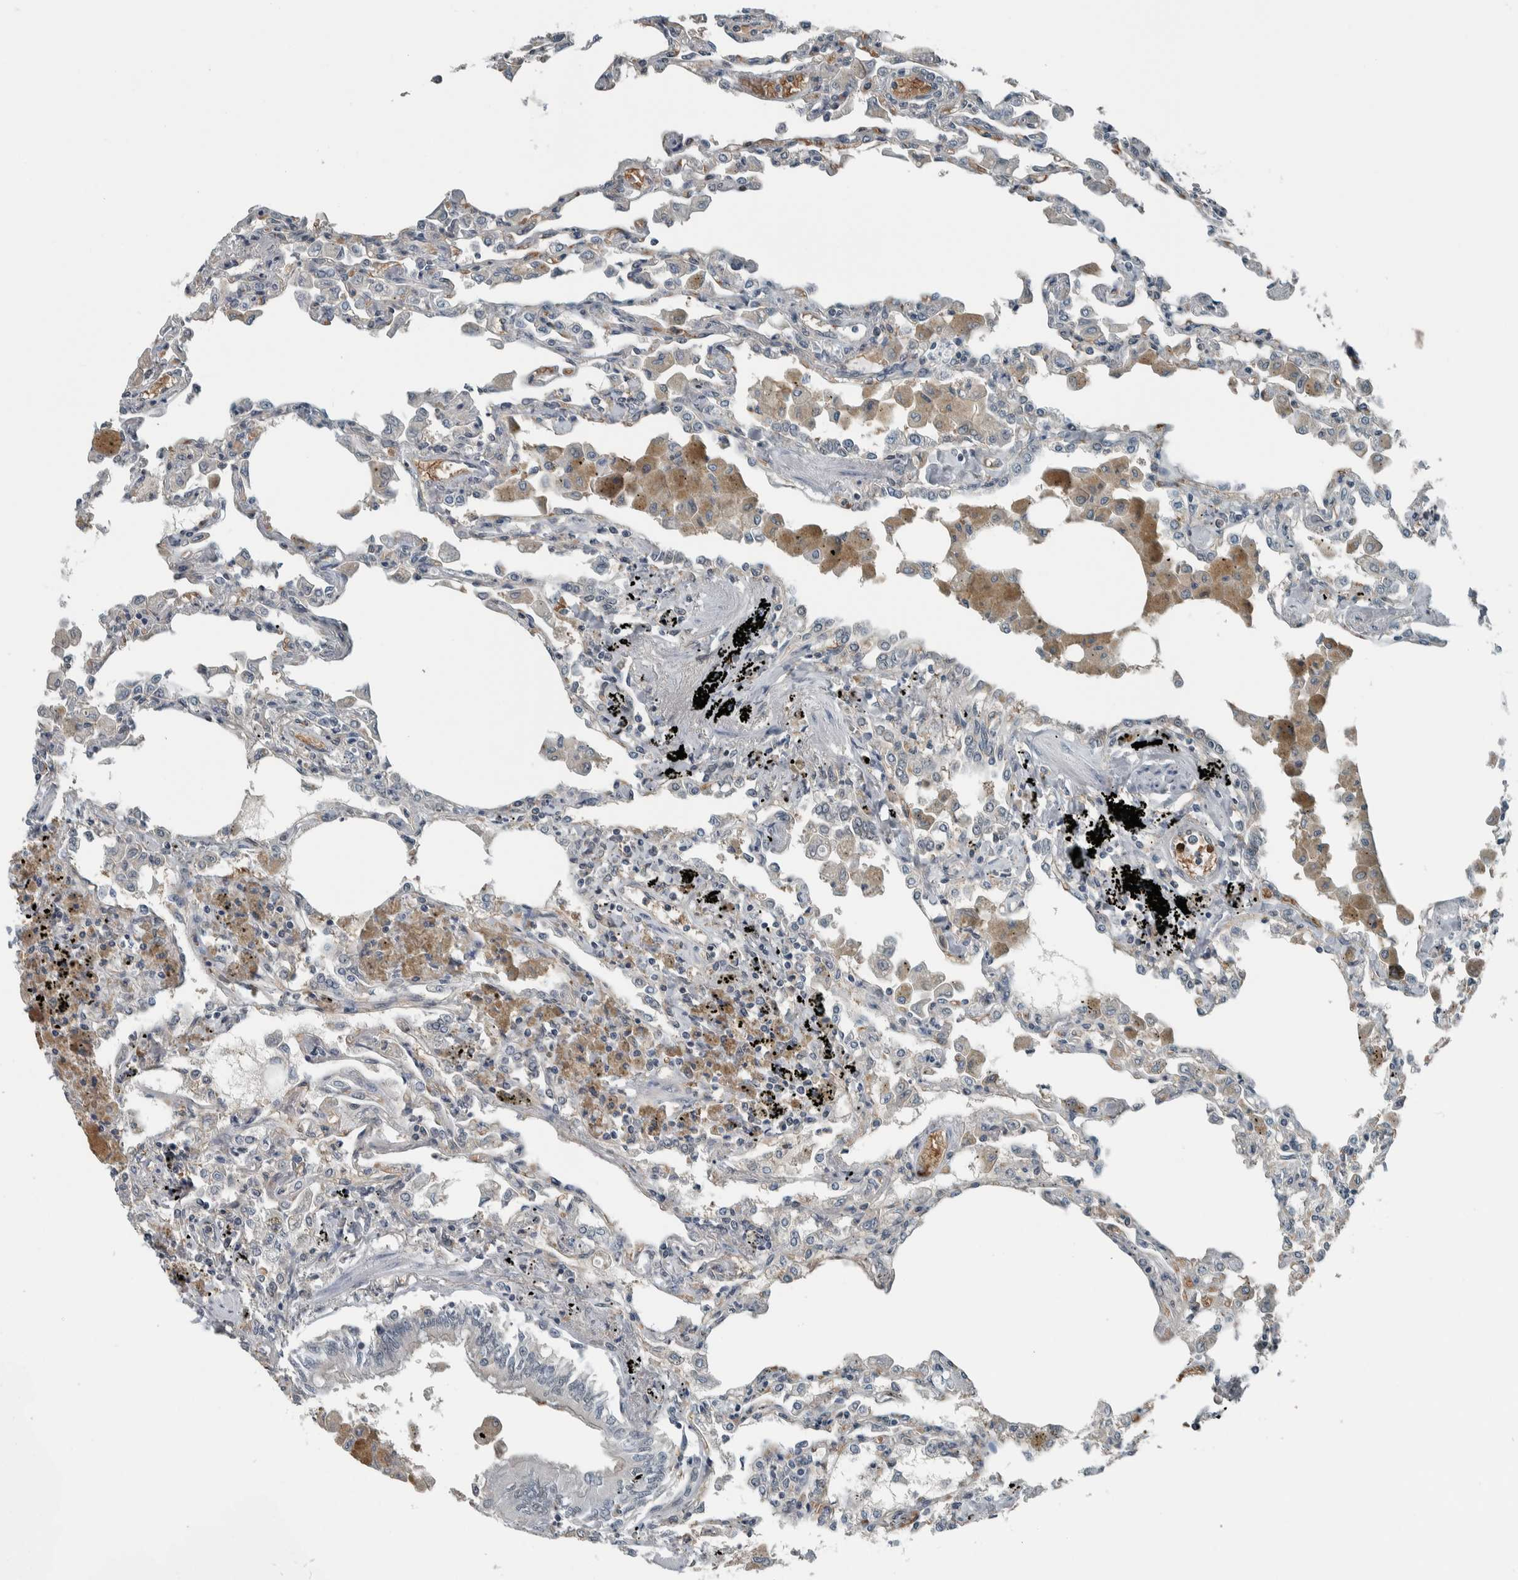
{"staining": {"intensity": "negative", "quantity": "none", "location": "none"}, "tissue": "lung", "cell_type": "Alveolar cells", "image_type": "normal", "snomed": [{"axis": "morphology", "description": "Normal tissue, NOS"}, {"axis": "topography", "description": "Bronchus"}, {"axis": "topography", "description": "Lung"}], "caption": "This histopathology image is of benign lung stained with immunohistochemistry to label a protein in brown with the nuclei are counter-stained blue. There is no expression in alveolar cells. Brightfield microscopy of IHC stained with DAB (3,3'-diaminobenzidine) (brown) and hematoxylin (blue), captured at high magnification.", "gene": "ALAD", "patient": {"sex": "female", "age": 49}}